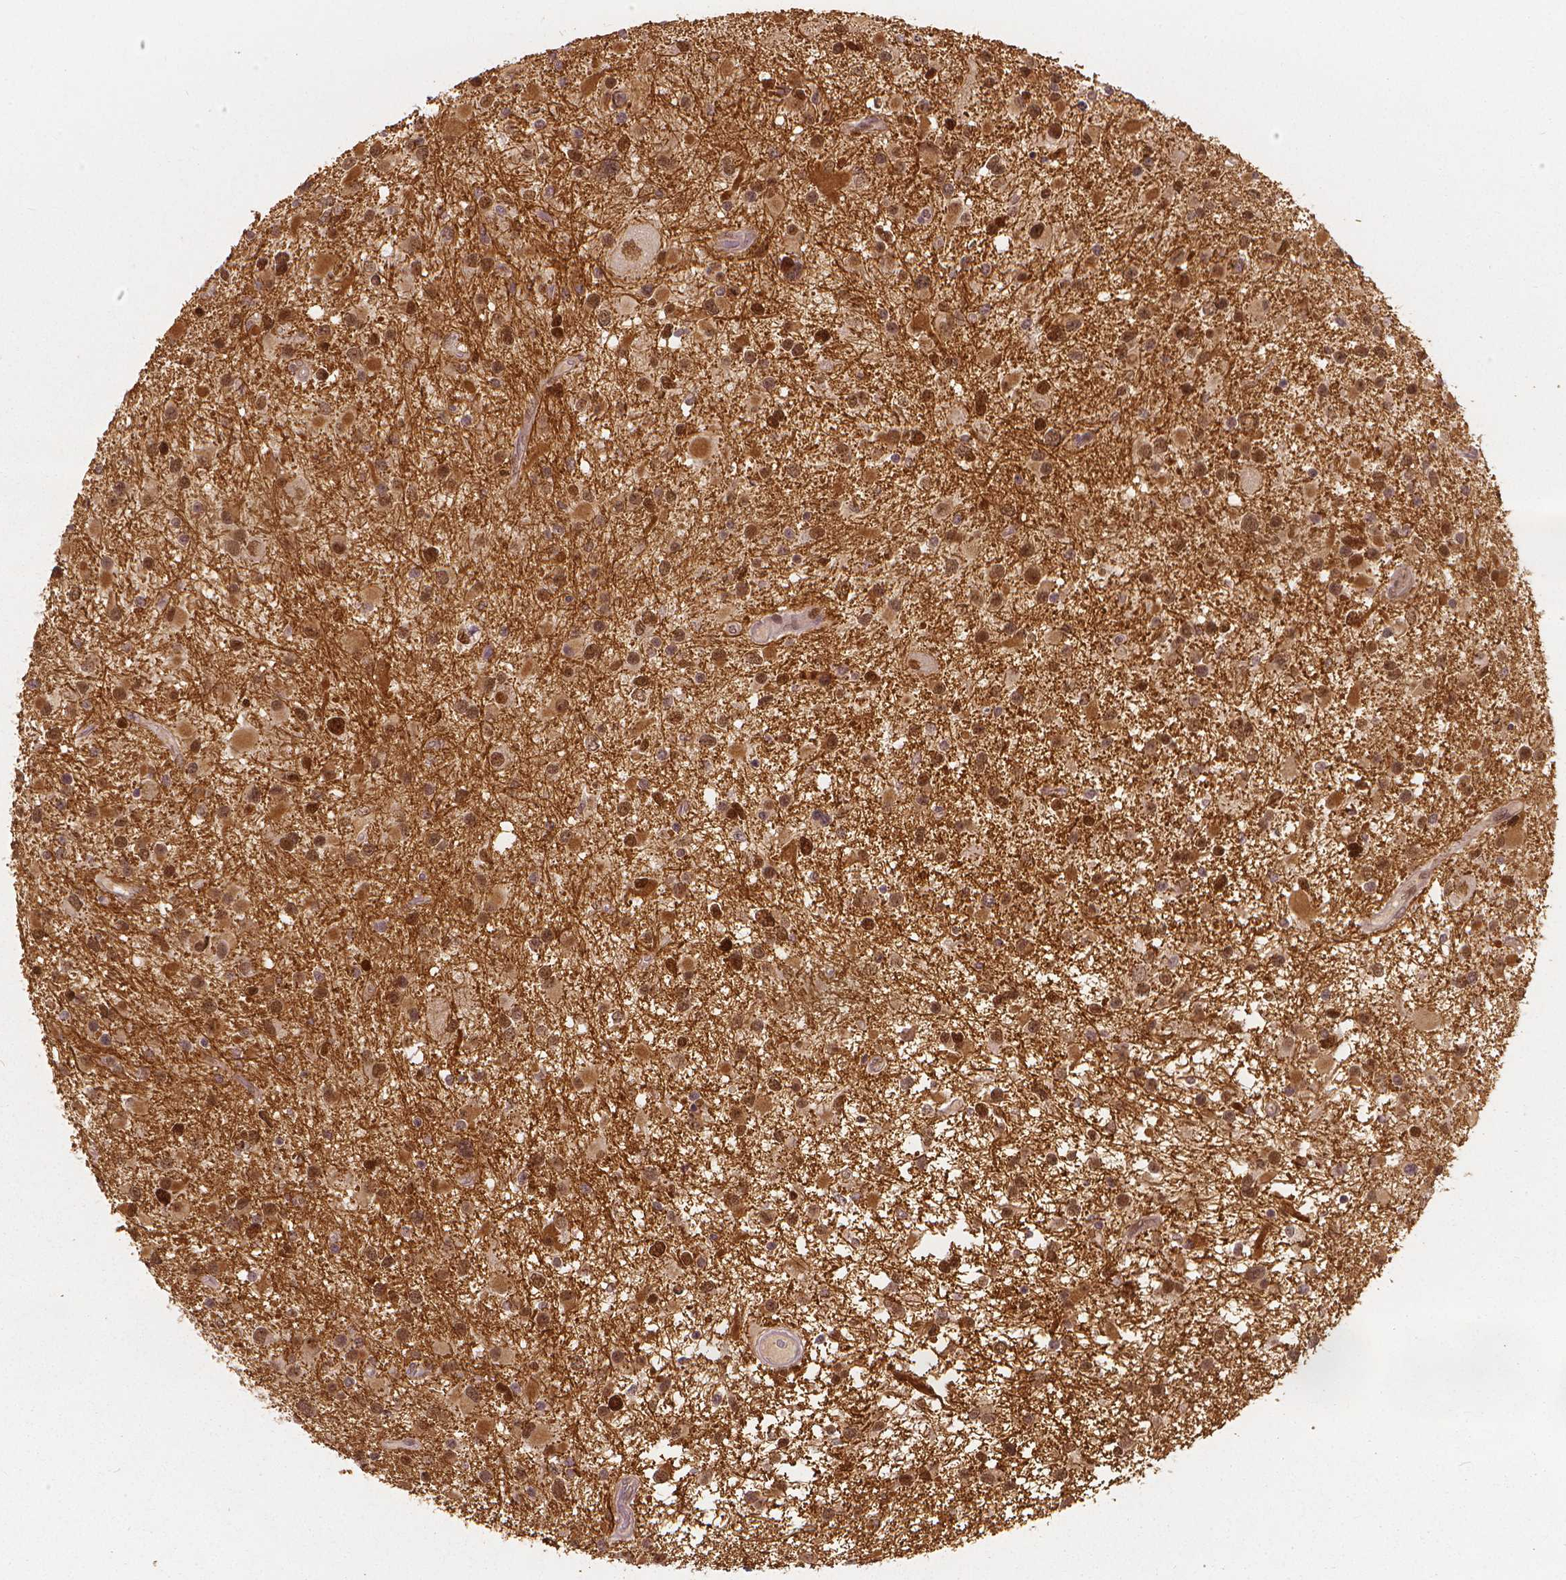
{"staining": {"intensity": "moderate", "quantity": ">75%", "location": "nuclear"}, "tissue": "glioma", "cell_type": "Tumor cells", "image_type": "cancer", "snomed": [{"axis": "morphology", "description": "Glioma, malignant, Low grade"}, {"axis": "topography", "description": "Brain"}], "caption": "IHC (DAB) staining of human malignant low-grade glioma reveals moderate nuclear protein expression in about >75% of tumor cells.", "gene": "NSD2", "patient": {"sex": "female", "age": 32}}